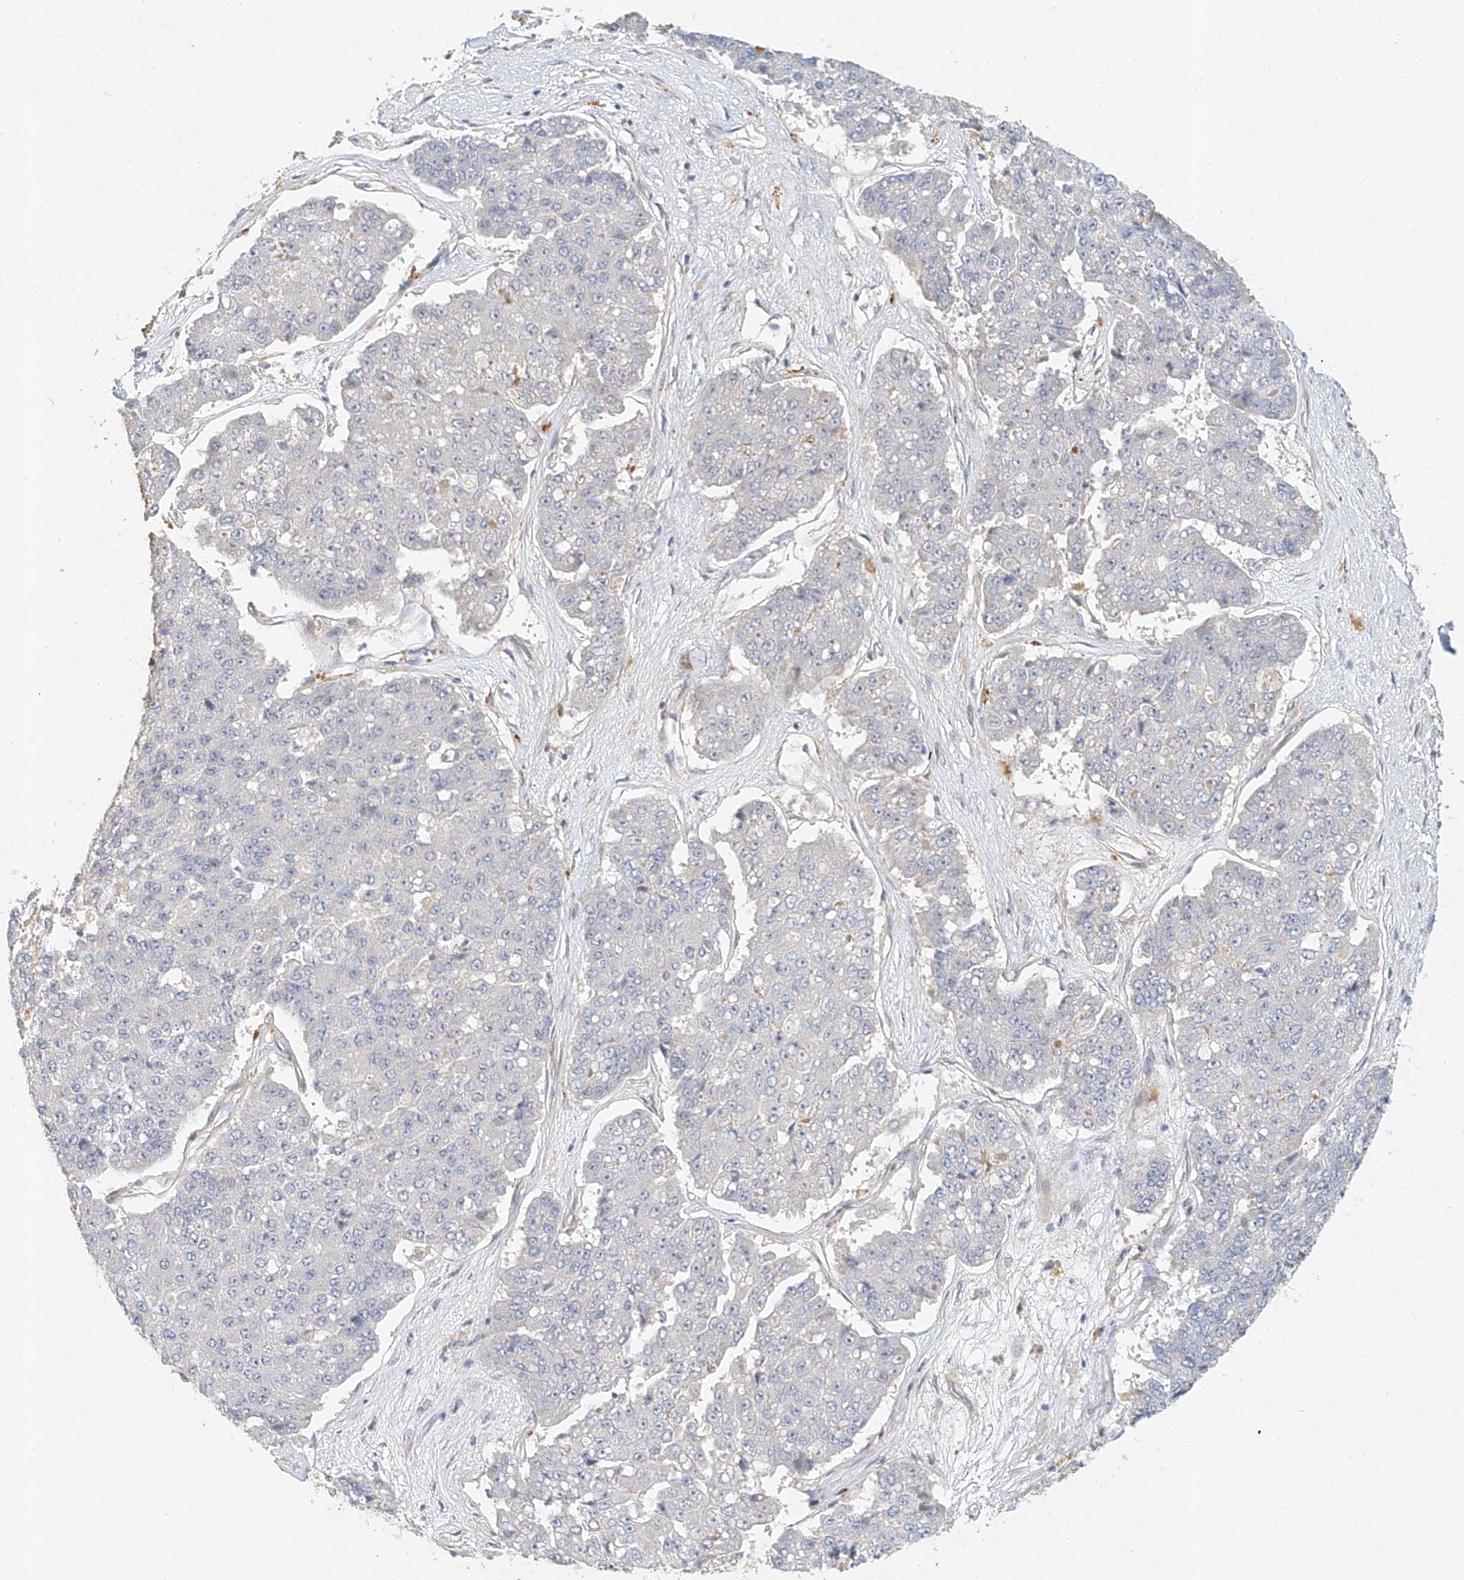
{"staining": {"intensity": "negative", "quantity": "none", "location": "none"}, "tissue": "pancreatic cancer", "cell_type": "Tumor cells", "image_type": "cancer", "snomed": [{"axis": "morphology", "description": "Adenocarcinoma, NOS"}, {"axis": "topography", "description": "Pancreas"}], "caption": "A micrograph of pancreatic adenocarcinoma stained for a protein demonstrates no brown staining in tumor cells. (Immunohistochemistry (ihc), brightfield microscopy, high magnification).", "gene": "CXorf58", "patient": {"sex": "male", "age": 50}}